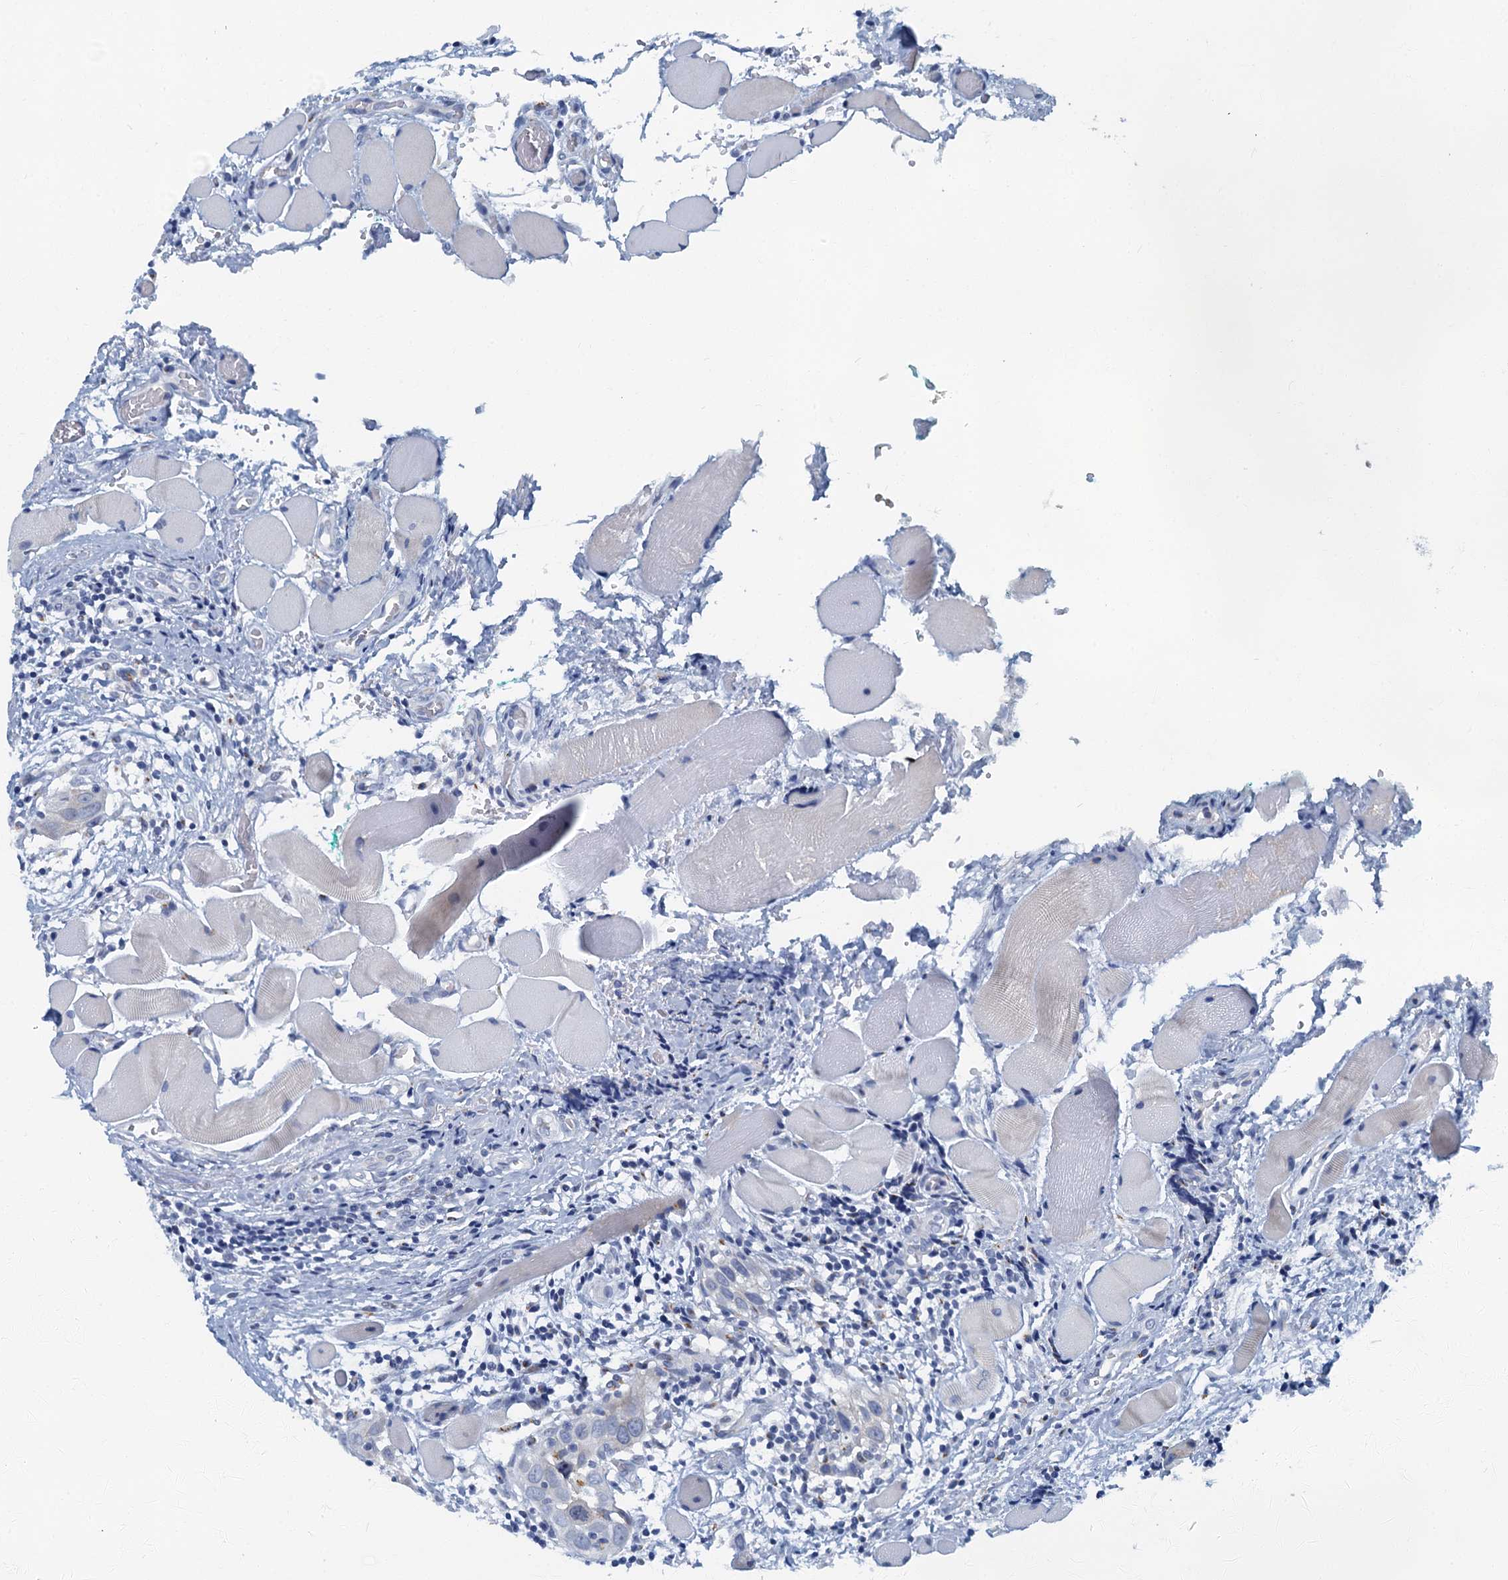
{"staining": {"intensity": "negative", "quantity": "none", "location": "none"}, "tissue": "head and neck cancer", "cell_type": "Tumor cells", "image_type": "cancer", "snomed": [{"axis": "morphology", "description": "Squamous cell carcinoma, NOS"}, {"axis": "topography", "description": "Oral tissue"}, {"axis": "topography", "description": "Head-Neck"}], "caption": "Head and neck cancer stained for a protein using immunohistochemistry reveals no positivity tumor cells.", "gene": "LYPD3", "patient": {"sex": "female", "age": 50}}